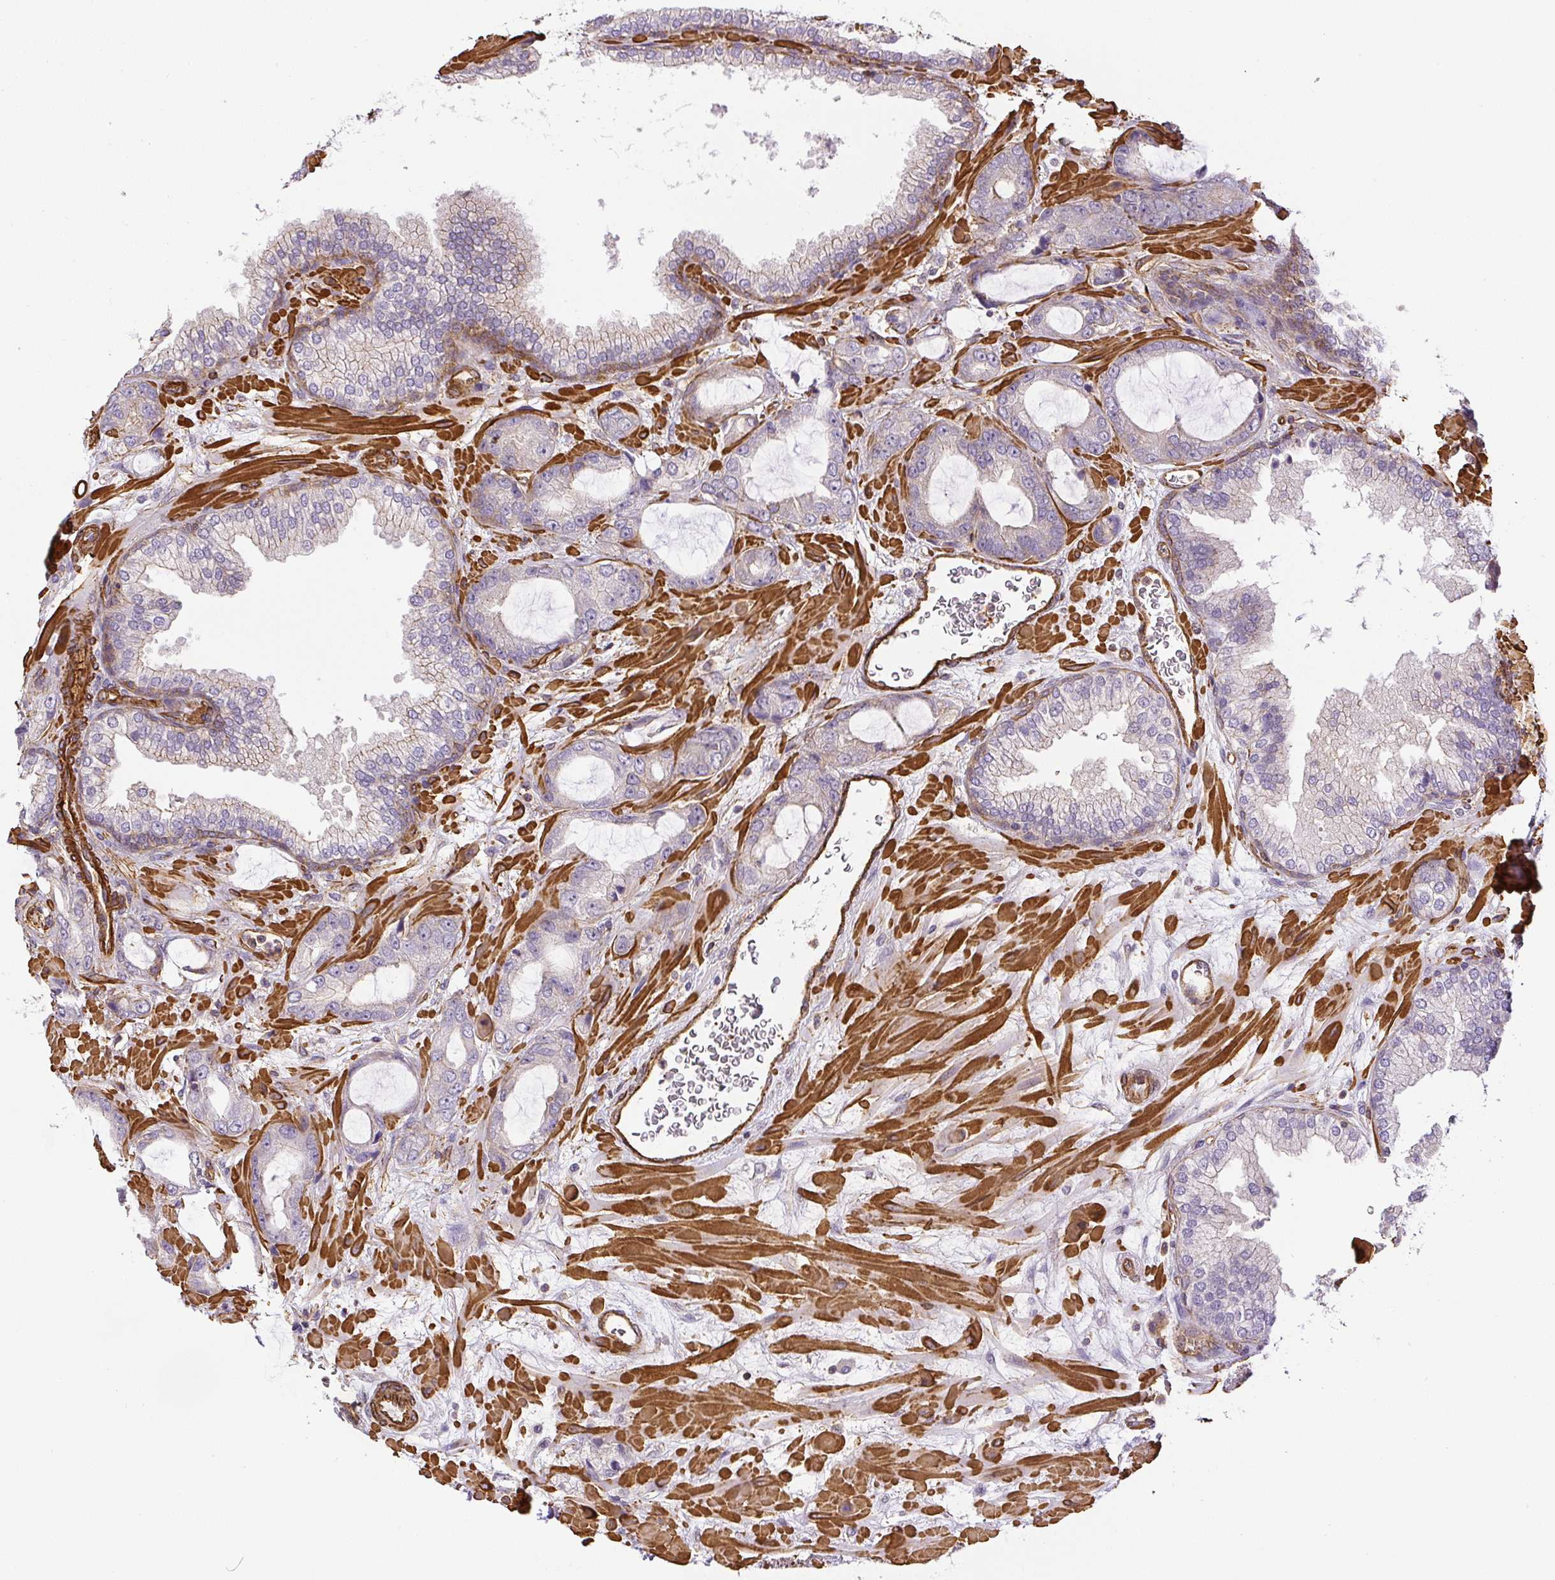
{"staining": {"intensity": "weak", "quantity": "<25%", "location": "cytoplasmic/membranous"}, "tissue": "prostate cancer", "cell_type": "Tumor cells", "image_type": "cancer", "snomed": [{"axis": "morphology", "description": "Adenocarcinoma, High grade"}, {"axis": "topography", "description": "Prostate"}], "caption": "This is a micrograph of immunohistochemistry staining of prostate high-grade adenocarcinoma, which shows no positivity in tumor cells. (DAB immunohistochemistry (IHC) with hematoxylin counter stain).", "gene": "MYL12A", "patient": {"sex": "male", "age": 68}}